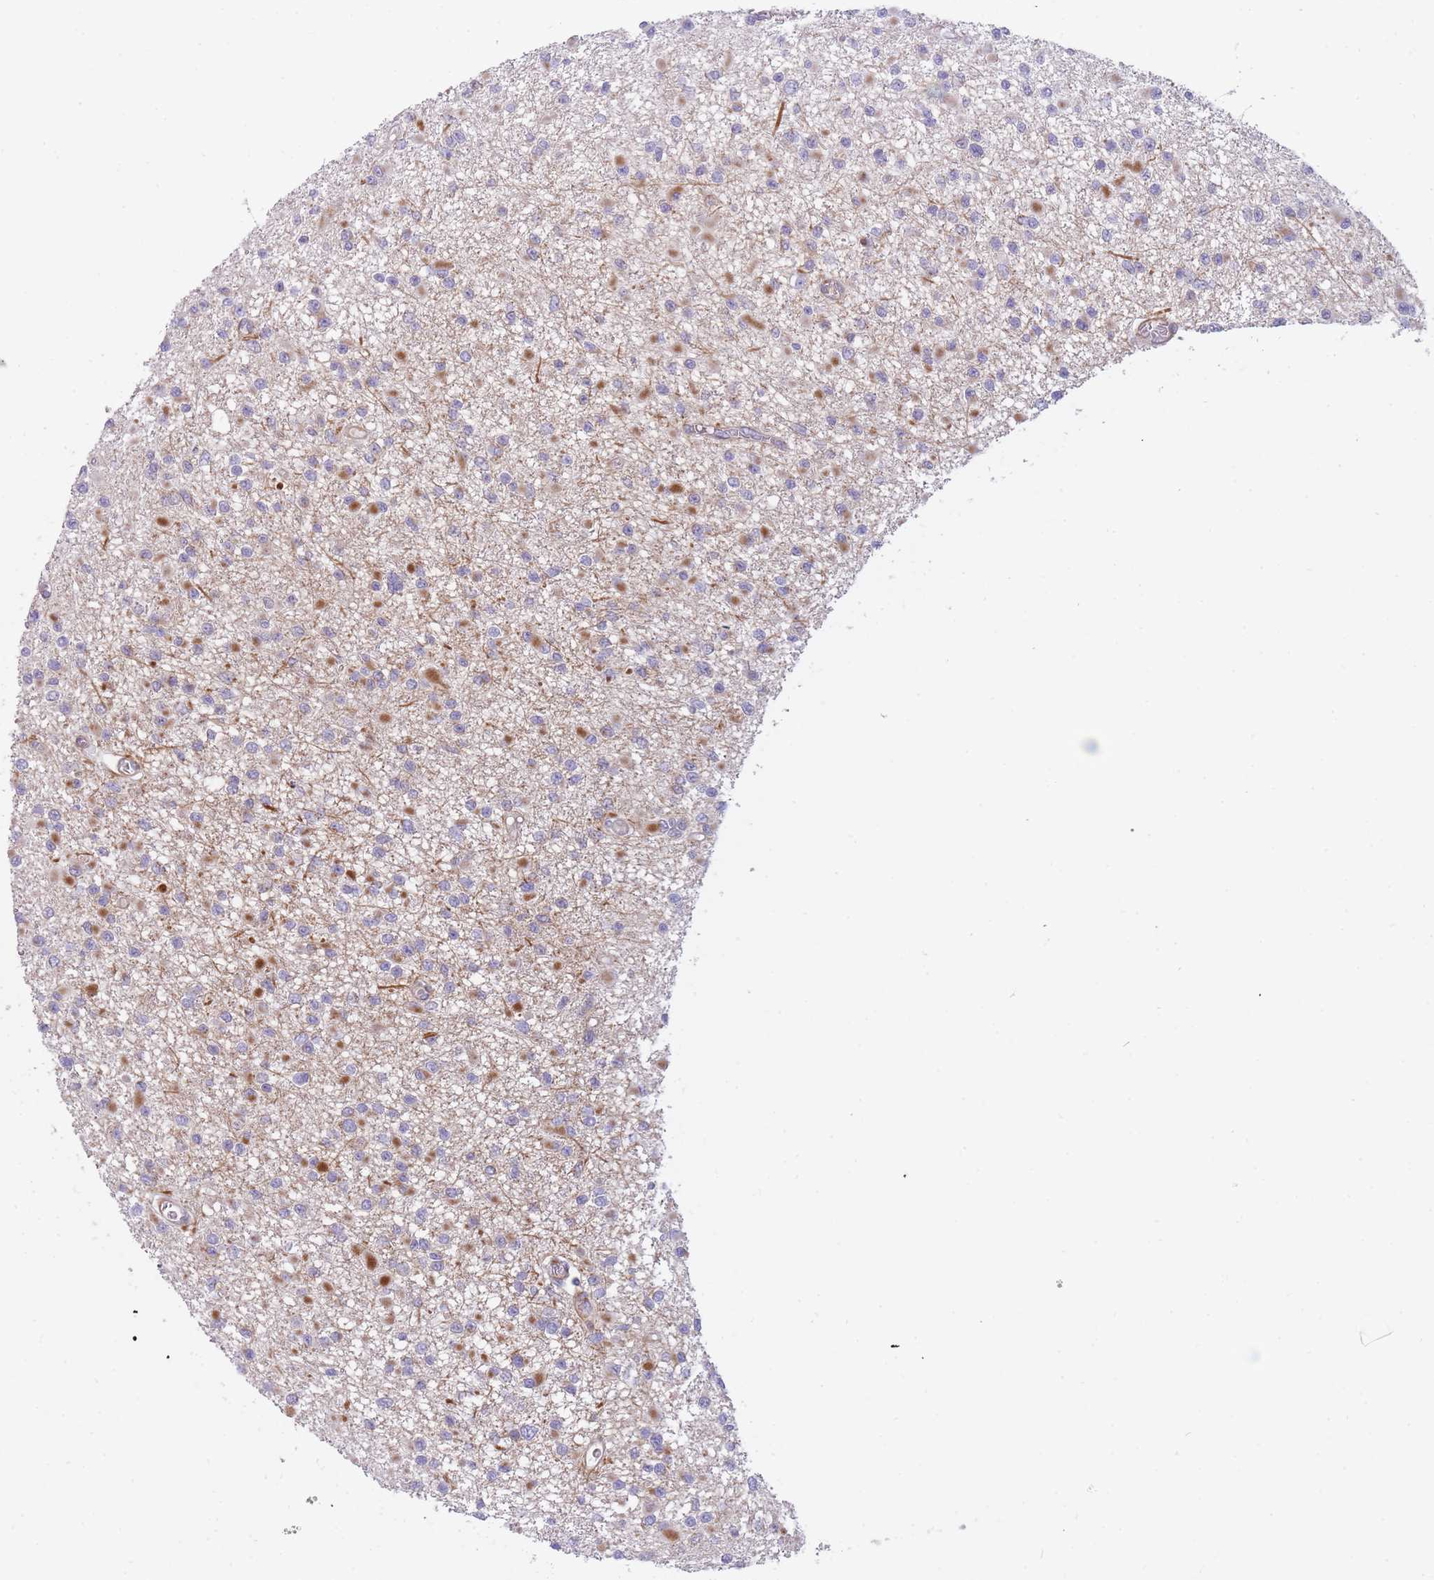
{"staining": {"intensity": "weak", "quantity": "<25%", "location": "cytoplasmic/membranous"}, "tissue": "glioma", "cell_type": "Tumor cells", "image_type": "cancer", "snomed": [{"axis": "morphology", "description": "Glioma, malignant, Low grade"}, {"axis": "topography", "description": "Brain"}], "caption": "Micrograph shows no protein positivity in tumor cells of glioma tissue. (Stains: DAB (3,3'-diaminobenzidine) immunohistochemistry with hematoxylin counter stain, Microscopy: brightfield microscopy at high magnification).", "gene": "ATP5MC2", "patient": {"sex": "female", "age": 22}}